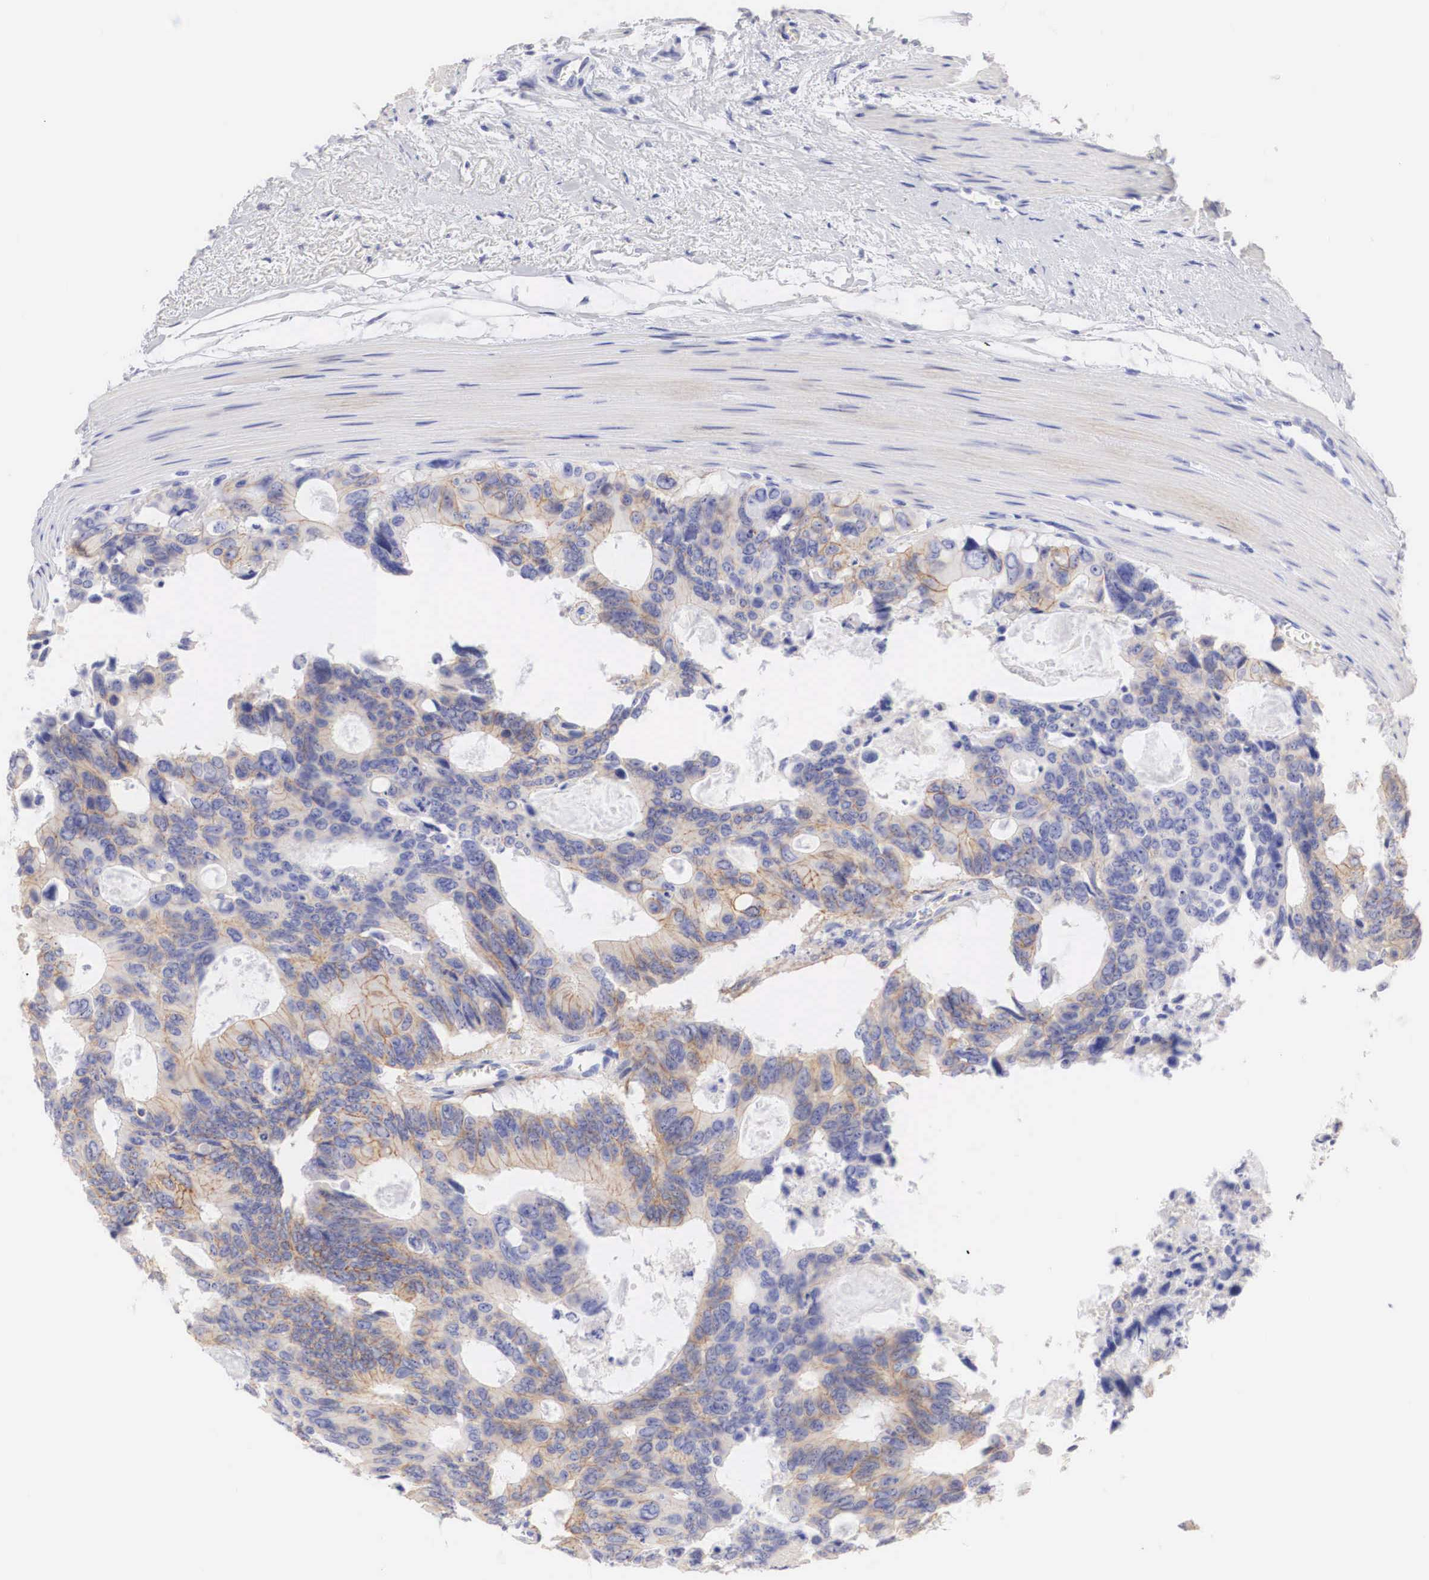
{"staining": {"intensity": "weak", "quantity": "<25%", "location": "cytoplasmic/membranous"}, "tissue": "colorectal cancer", "cell_type": "Tumor cells", "image_type": "cancer", "snomed": [{"axis": "morphology", "description": "Adenocarcinoma, NOS"}, {"axis": "topography", "description": "Rectum"}], "caption": "IHC histopathology image of adenocarcinoma (colorectal) stained for a protein (brown), which displays no expression in tumor cells.", "gene": "ERBB2", "patient": {"sex": "male", "age": 76}}